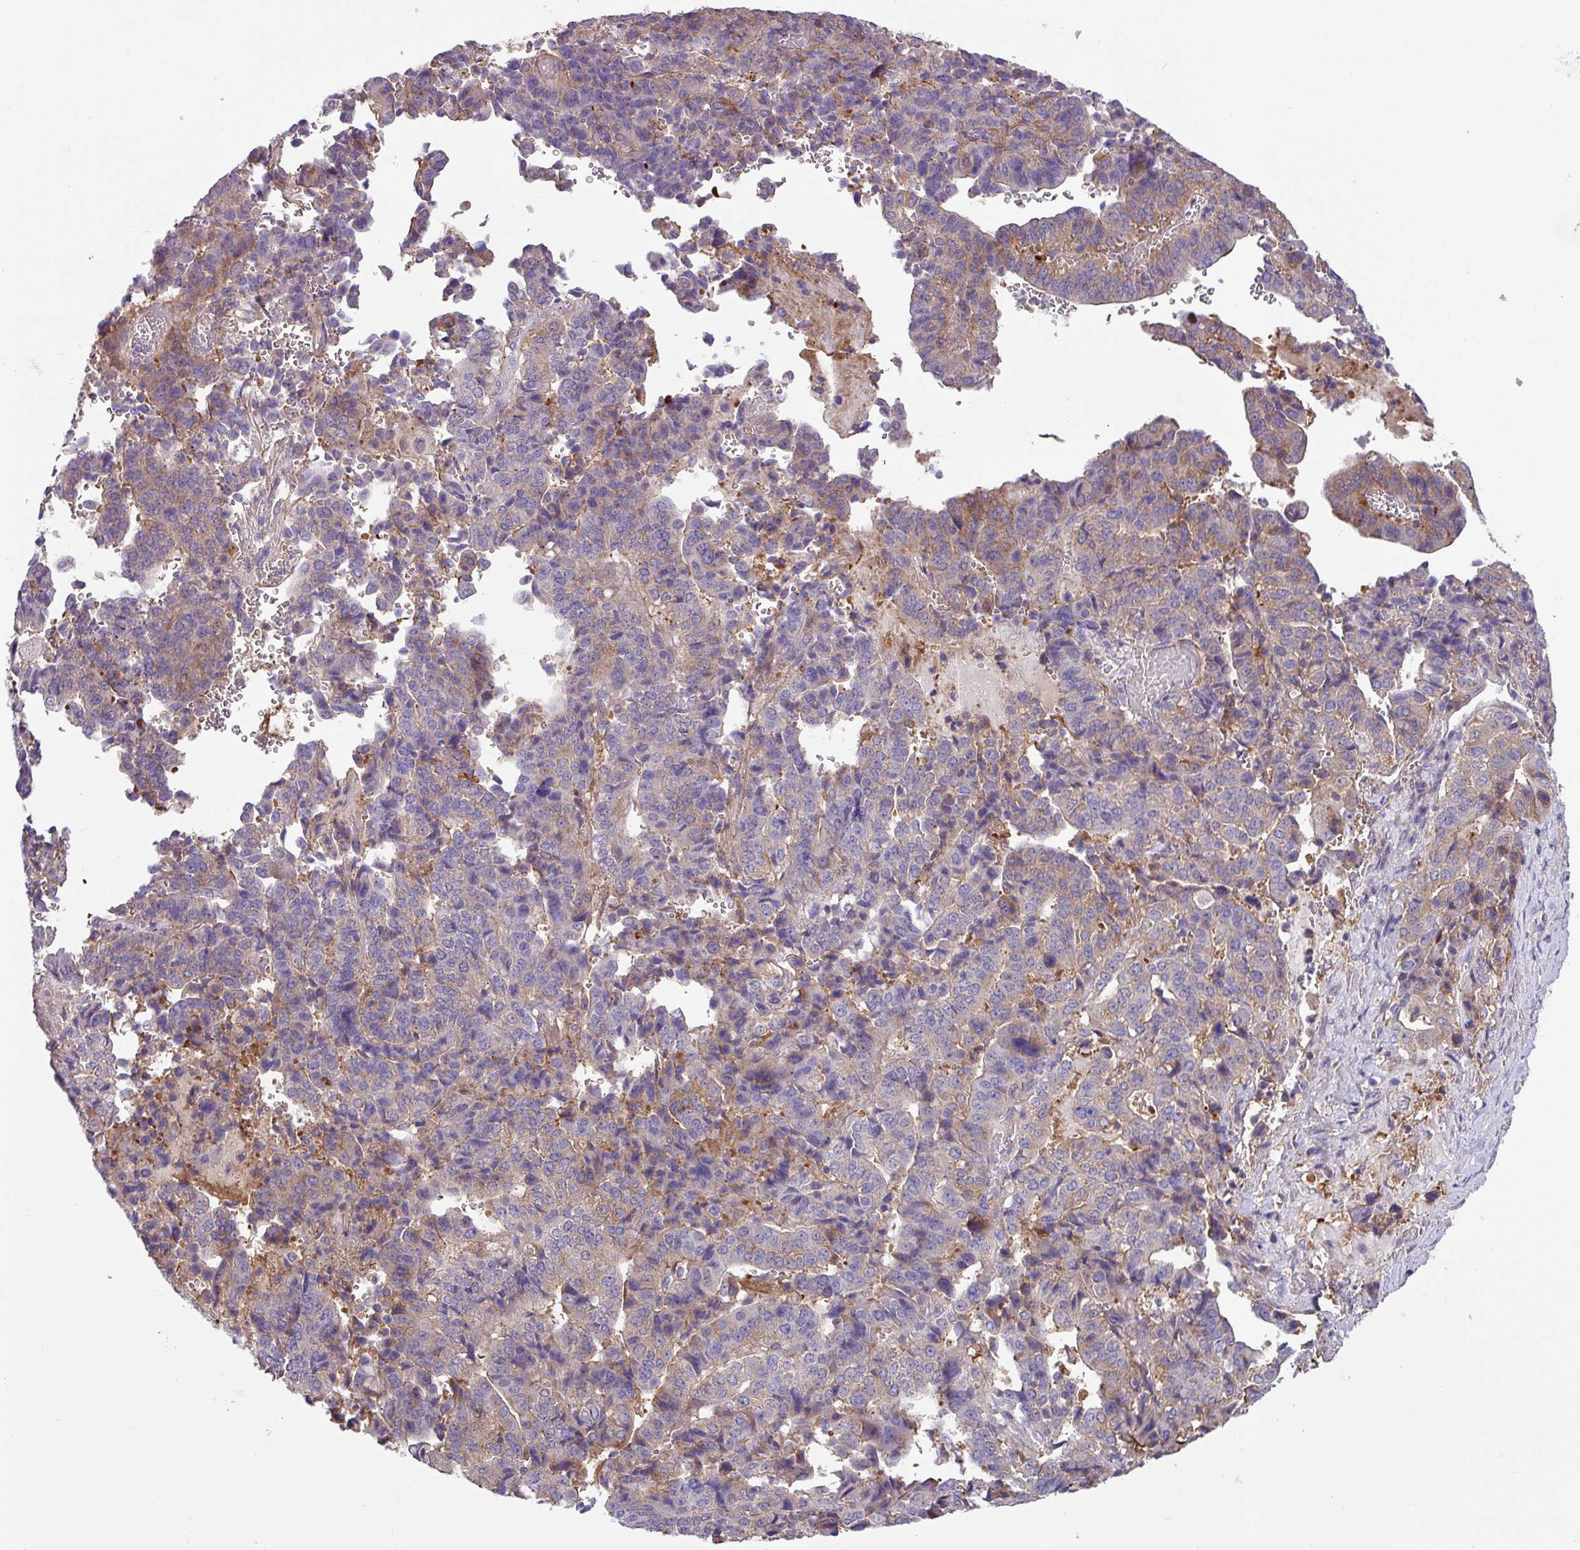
{"staining": {"intensity": "weak", "quantity": "25%-75%", "location": "cytoplasmic/membranous"}, "tissue": "stomach cancer", "cell_type": "Tumor cells", "image_type": "cancer", "snomed": [{"axis": "morphology", "description": "Adenocarcinoma, NOS"}, {"axis": "topography", "description": "Stomach"}], "caption": "IHC of adenocarcinoma (stomach) demonstrates low levels of weak cytoplasmic/membranous positivity in approximately 25%-75% of tumor cells.", "gene": "SLC23A2", "patient": {"sex": "male", "age": 48}}